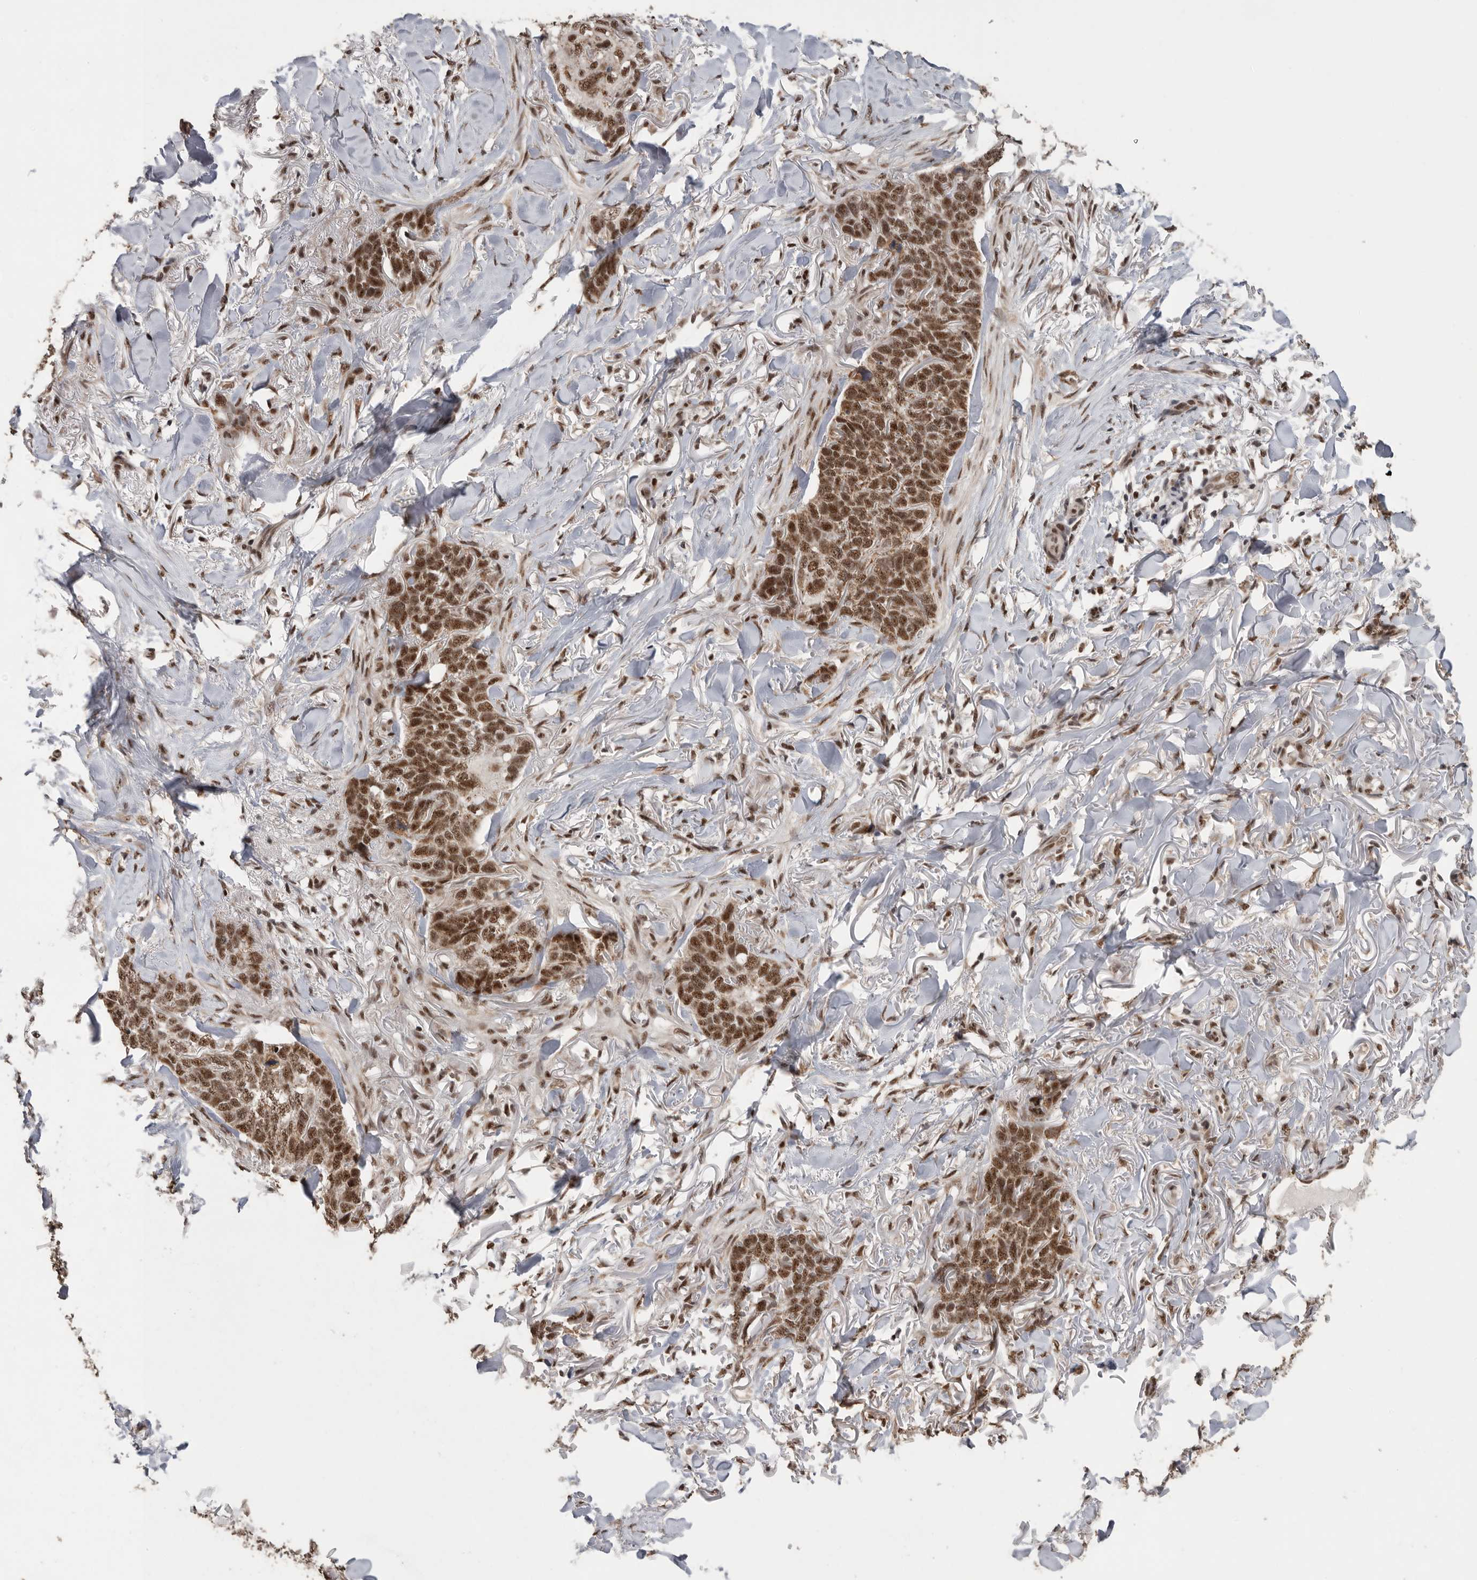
{"staining": {"intensity": "moderate", "quantity": ">75%", "location": "nuclear"}, "tissue": "skin cancer", "cell_type": "Tumor cells", "image_type": "cancer", "snomed": [{"axis": "morphology", "description": "Normal tissue, NOS"}, {"axis": "morphology", "description": "Basal cell carcinoma"}, {"axis": "topography", "description": "Skin"}], "caption": "Tumor cells demonstrate medium levels of moderate nuclear expression in about >75% of cells in skin cancer (basal cell carcinoma).", "gene": "PPP1R10", "patient": {"sex": "male", "age": 77}}